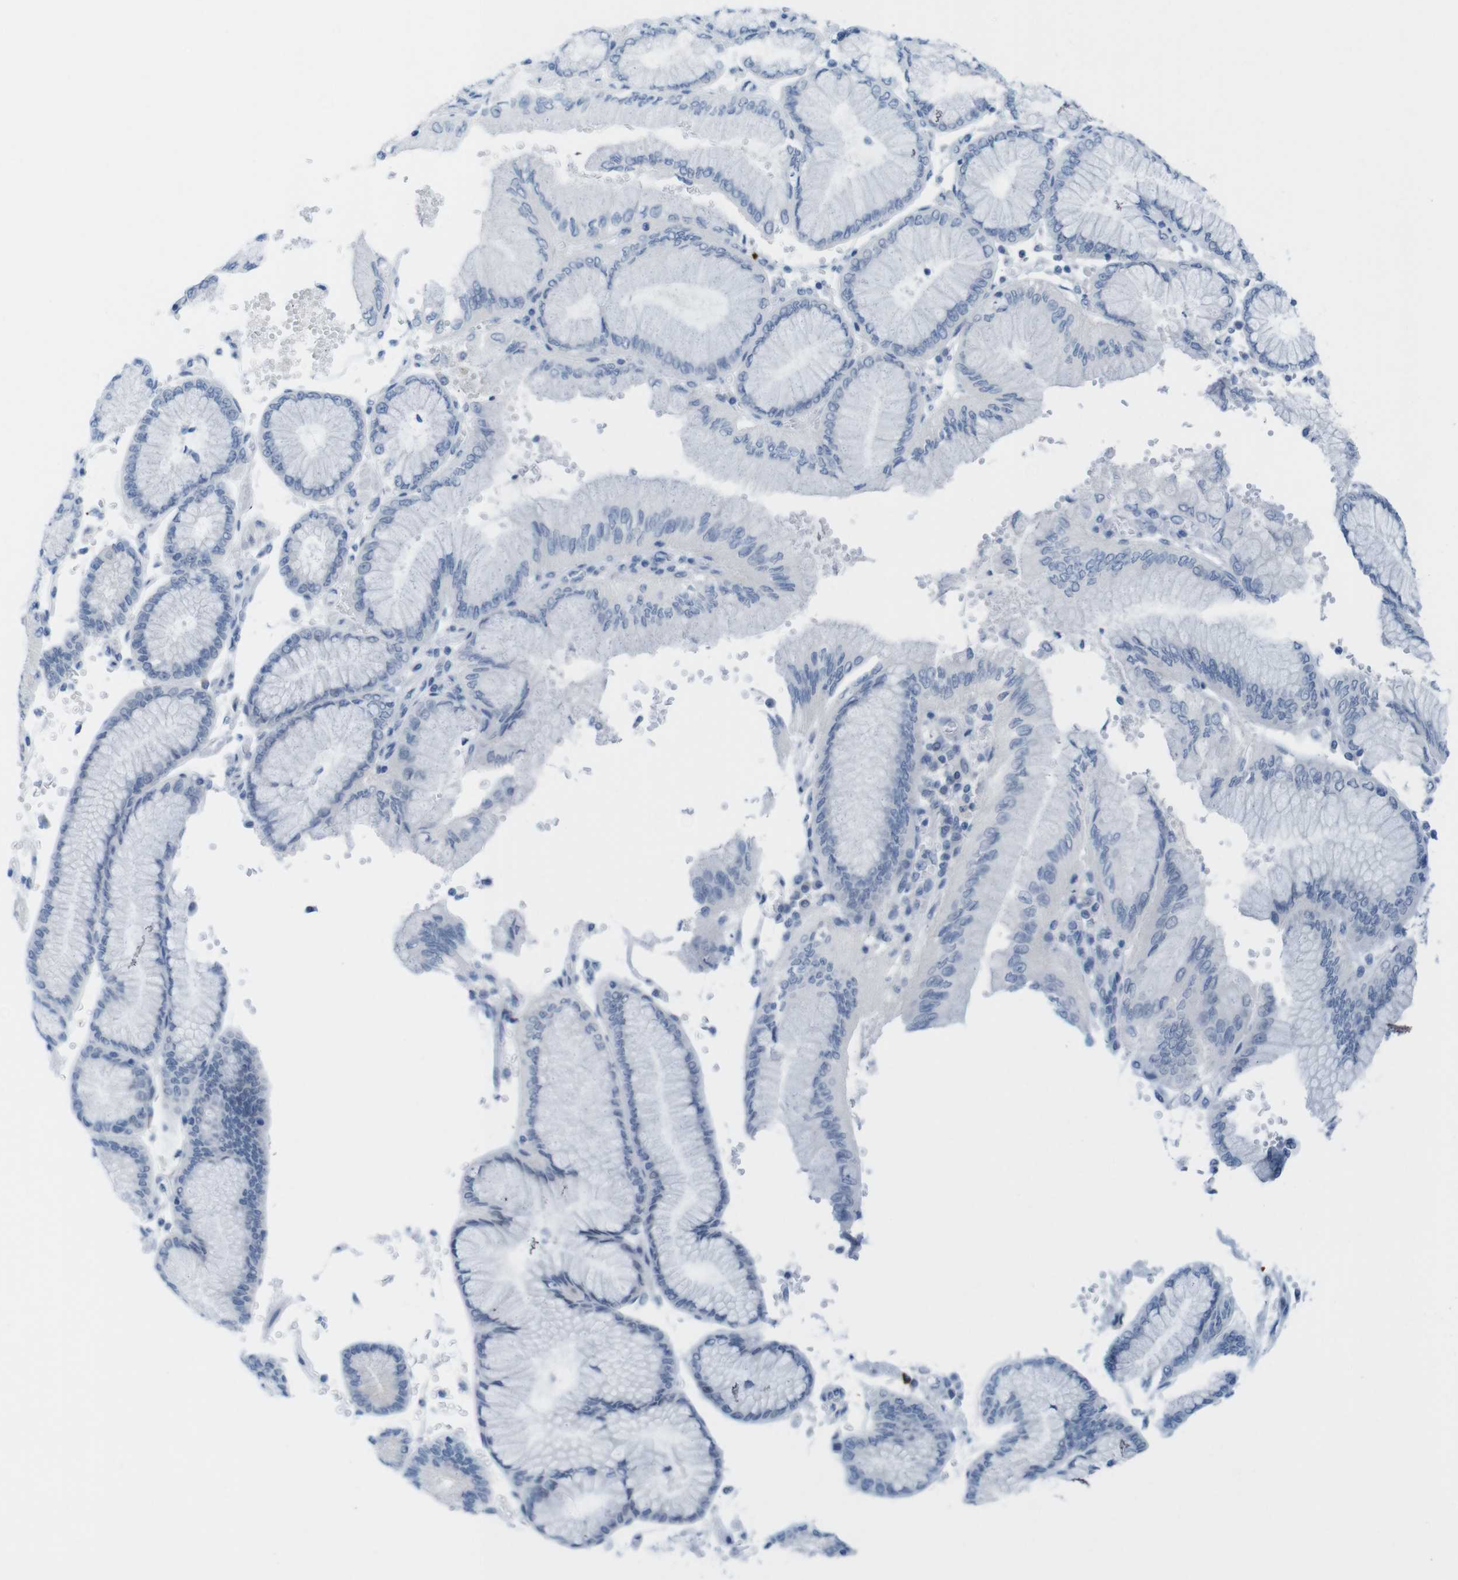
{"staining": {"intensity": "negative", "quantity": "none", "location": "none"}, "tissue": "stomach cancer", "cell_type": "Tumor cells", "image_type": "cancer", "snomed": [{"axis": "morphology", "description": "Adenocarcinoma, NOS"}, {"axis": "topography", "description": "Stomach"}], "caption": "Tumor cells show no significant staining in adenocarcinoma (stomach). (DAB (3,3'-diaminobenzidine) immunohistochemistry (IHC) with hematoxylin counter stain).", "gene": "OPN1SW", "patient": {"sex": "male", "age": 76}}